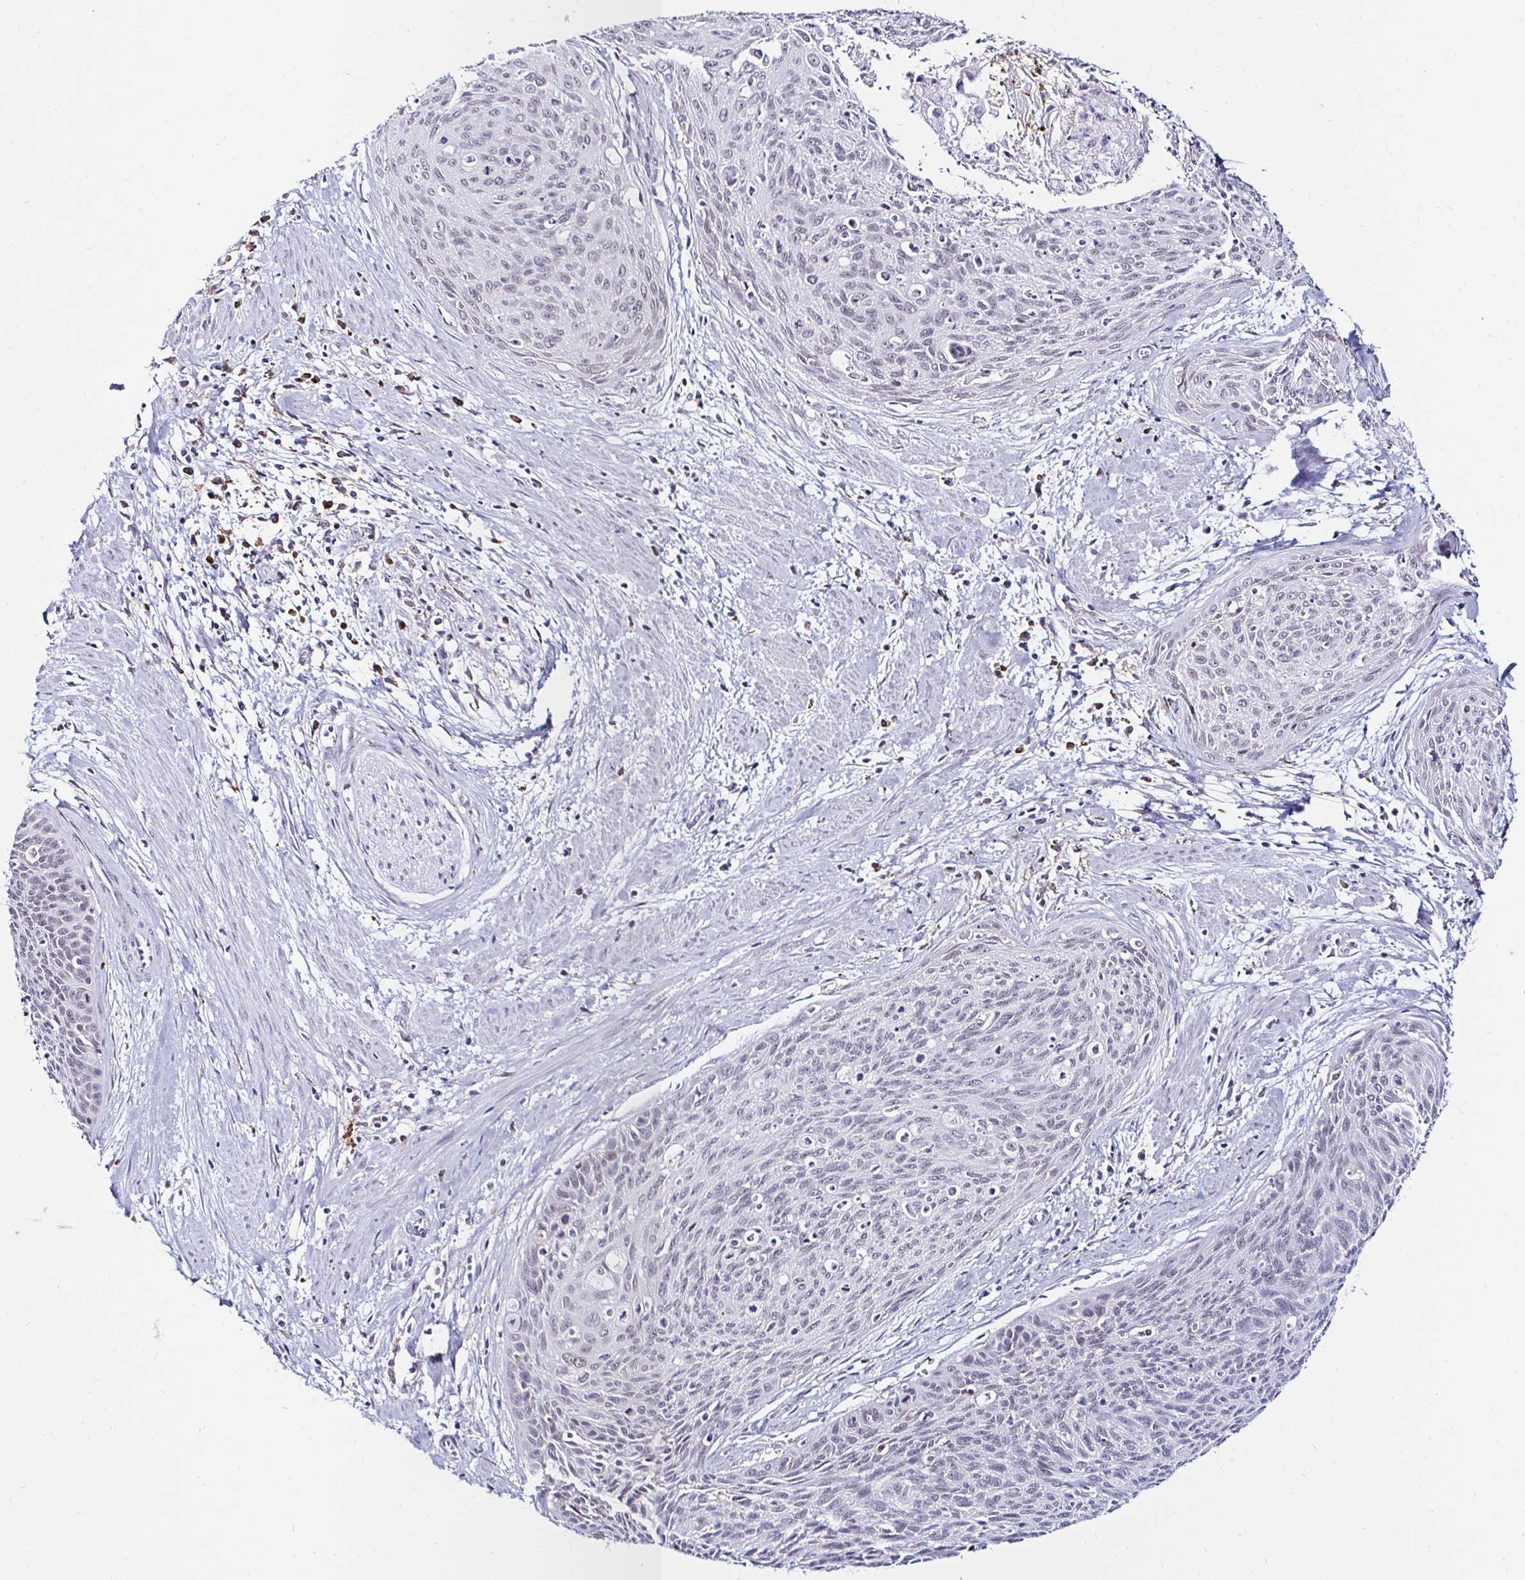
{"staining": {"intensity": "negative", "quantity": "none", "location": "none"}, "tissue": "cervical cancer", "cell_type": "Tumor cells", "image_type": "cancer", "snomed": [{"axis": "morphology", "description": "Squamous cell carcinoma, NOS"}, {"axis": "topography", "description": "Cervix"}], "caption": "This micrograph is of cervical cancer (squamous cell carcinoma) stained with immunohistochemistry (IHC) to label a protein in brown with the nuclei are counter-stained blue. There is no expression in tumor cells.", "gene": "CYBB", "patient": {"sex": "female", "age": 55}}